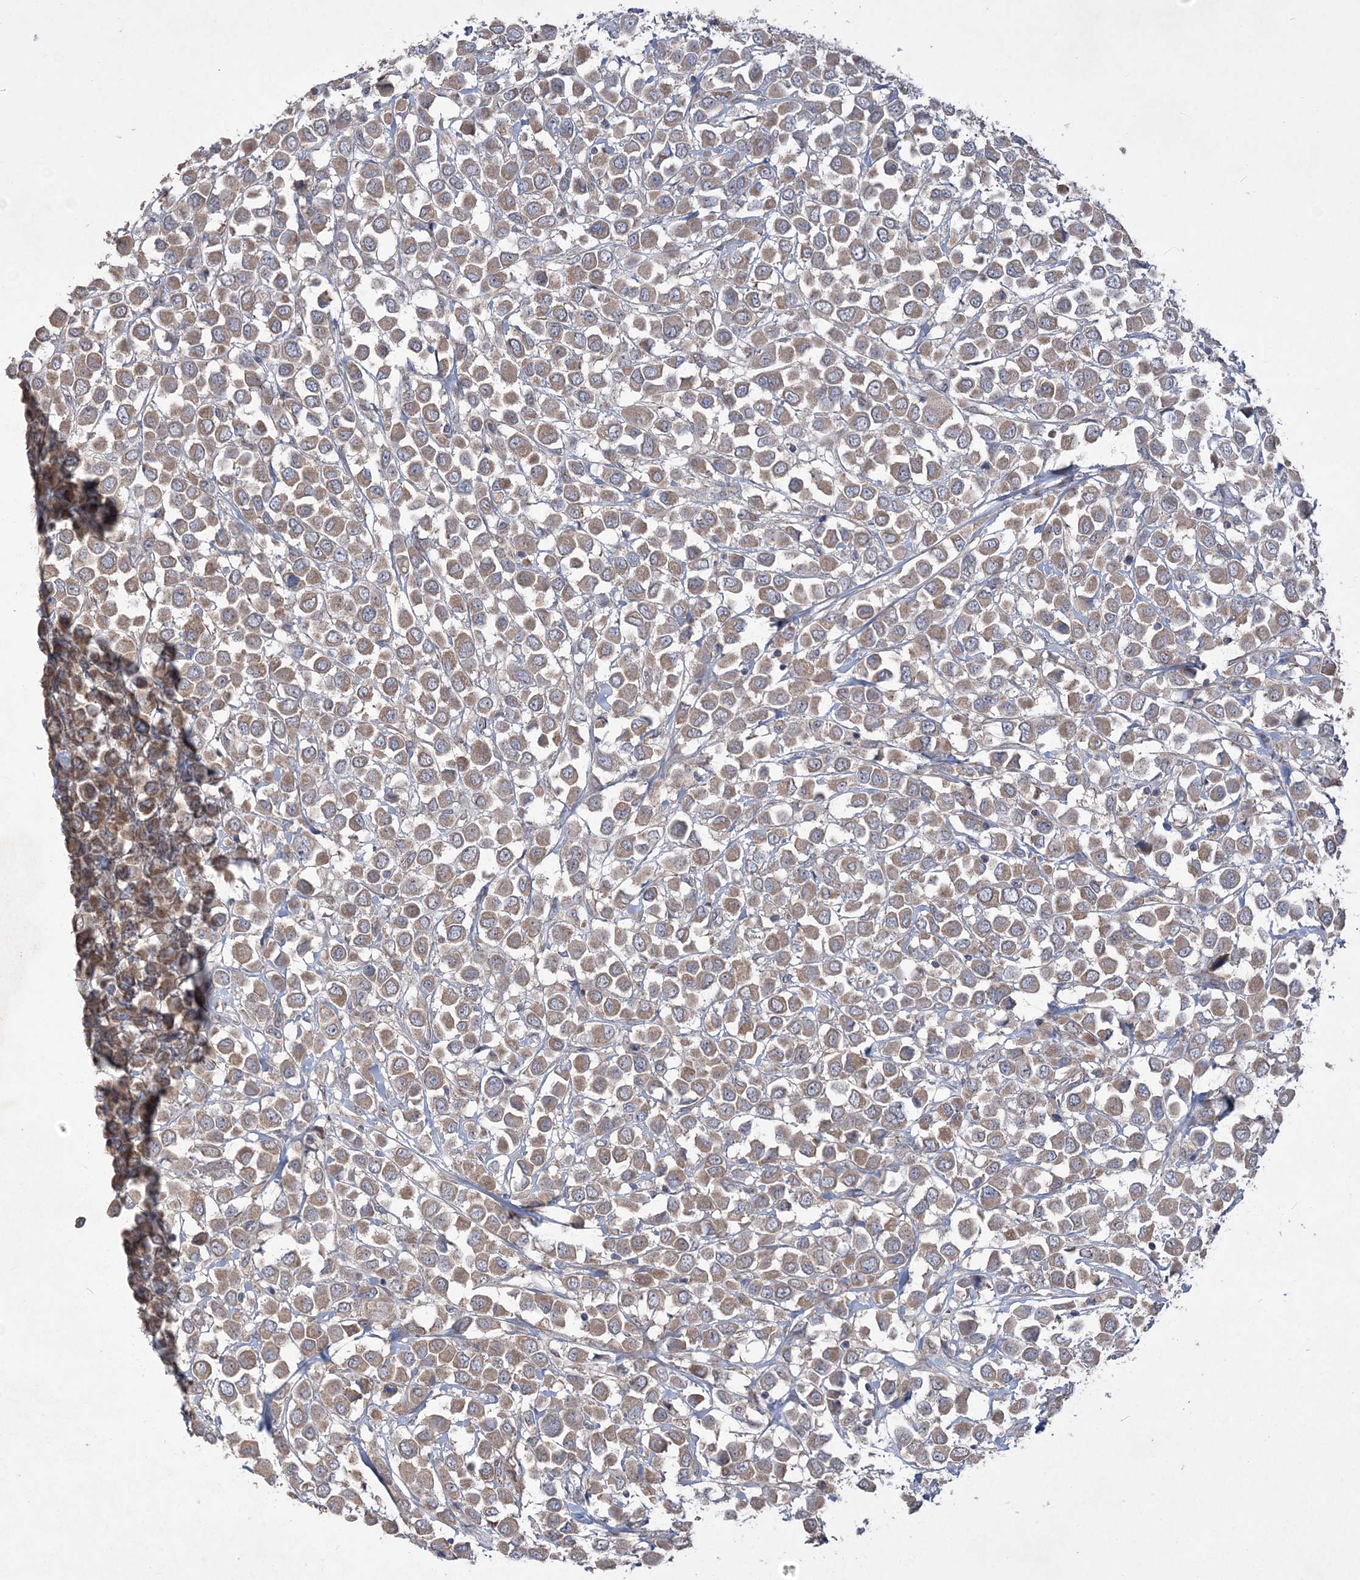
{"staining": {"intensity": "moderate", "quantity": ">75%", "location": "cytoplasmic/membranous"}, "tissue": "breast cancer", "cell_type": "Tumor cells", "image_type": "cancer", "snomed": [{"axis": "morphology", "description": "Duct carcinoma"}, {"axis": "topography", "description": "Breast"}], "caption": "This image exhibits immunohistochemistry staining of breast infiltrating ductal carcinoma, with medium moderate cytoplasmic/membranous staining in approximately >75% of tumor cells.", "gene": "MTRF1L", "patient": {"sex": "female", "age": 61}}